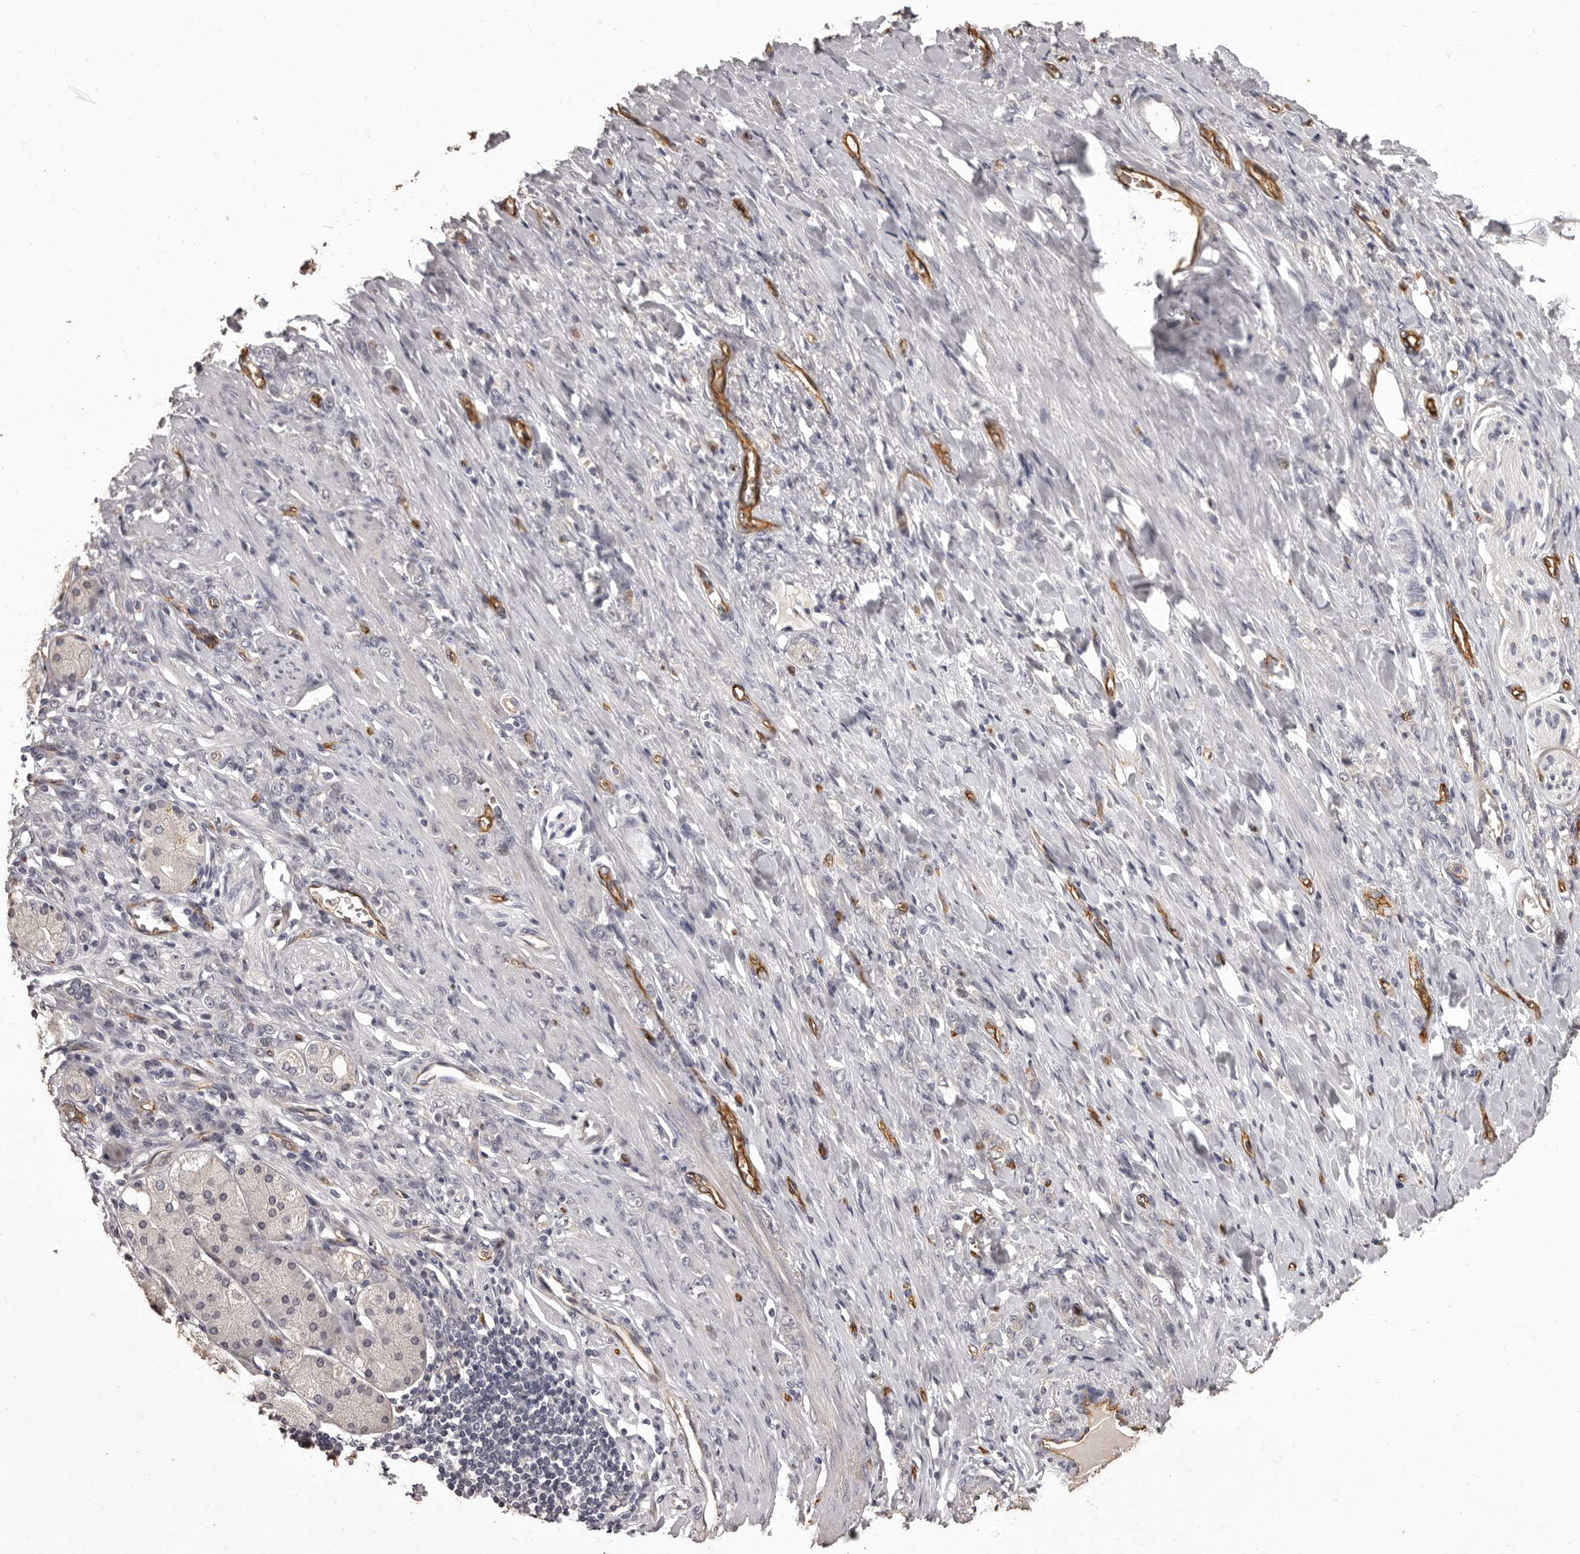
{"staining": {"intensity": "negative", "quantity": "none", "location": "none"}, "tissue": "stomach cancer", "cell_type": "Tumor cells", "image_type": "cancer", "snomed": [{"axis": "morphology", "description": "Normal tissue, NOS"}, {"axis": "morphology", "description": "Adenocarcinoma, NOS"}, {"axis": "topography", "description": "Stomach"}], "caption": "Micrograph shows no significant protein expression in tumor cells of adenocarcinoma (stomach). The staining is performed using DAB (3,3'-diaminobenzidine) brown chromogen with nuclei counter-stained in using hematoxylin.", "gene": "GPR78", "patient": {"sex": "male", "age": 82}}